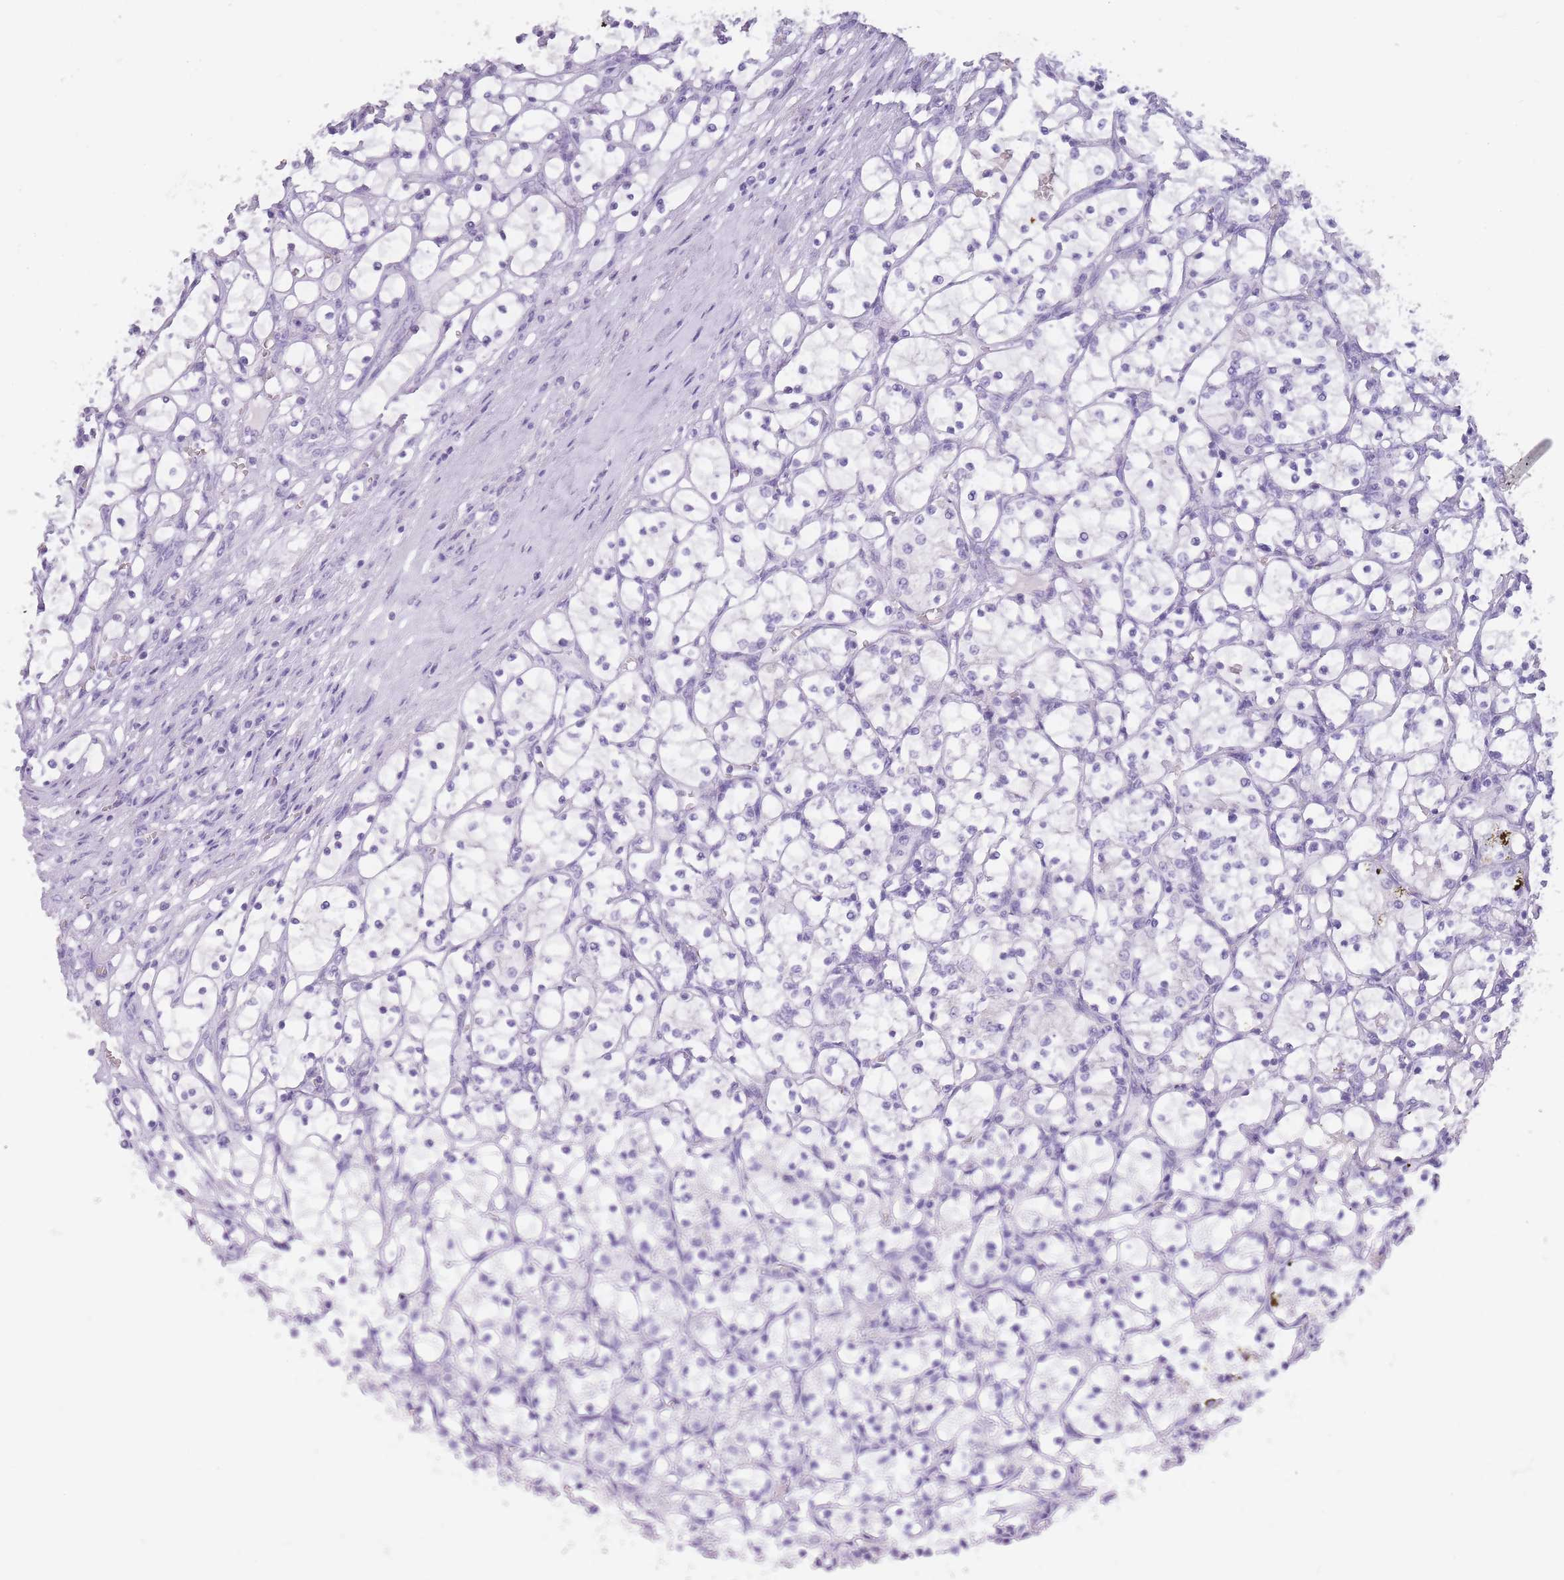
{"staining": {"intensity": "negative", "quantity": "none", "location": "none"}, "tissue": "renal cancer", "cell_type": "Tumor cells", "image_type": "cancer", "snomed": [{"axis": "morphology", "description": "Adenocarcinoma, NOS"}, {"axis": "topography", "description": "Kidney"}], "caption": "Protein analysis of renal cancer (adenocarcinoma) displays no significant expression in tumor cells.", "gene": "TCP11", "patient": {"sex": "female", "age": 69}}